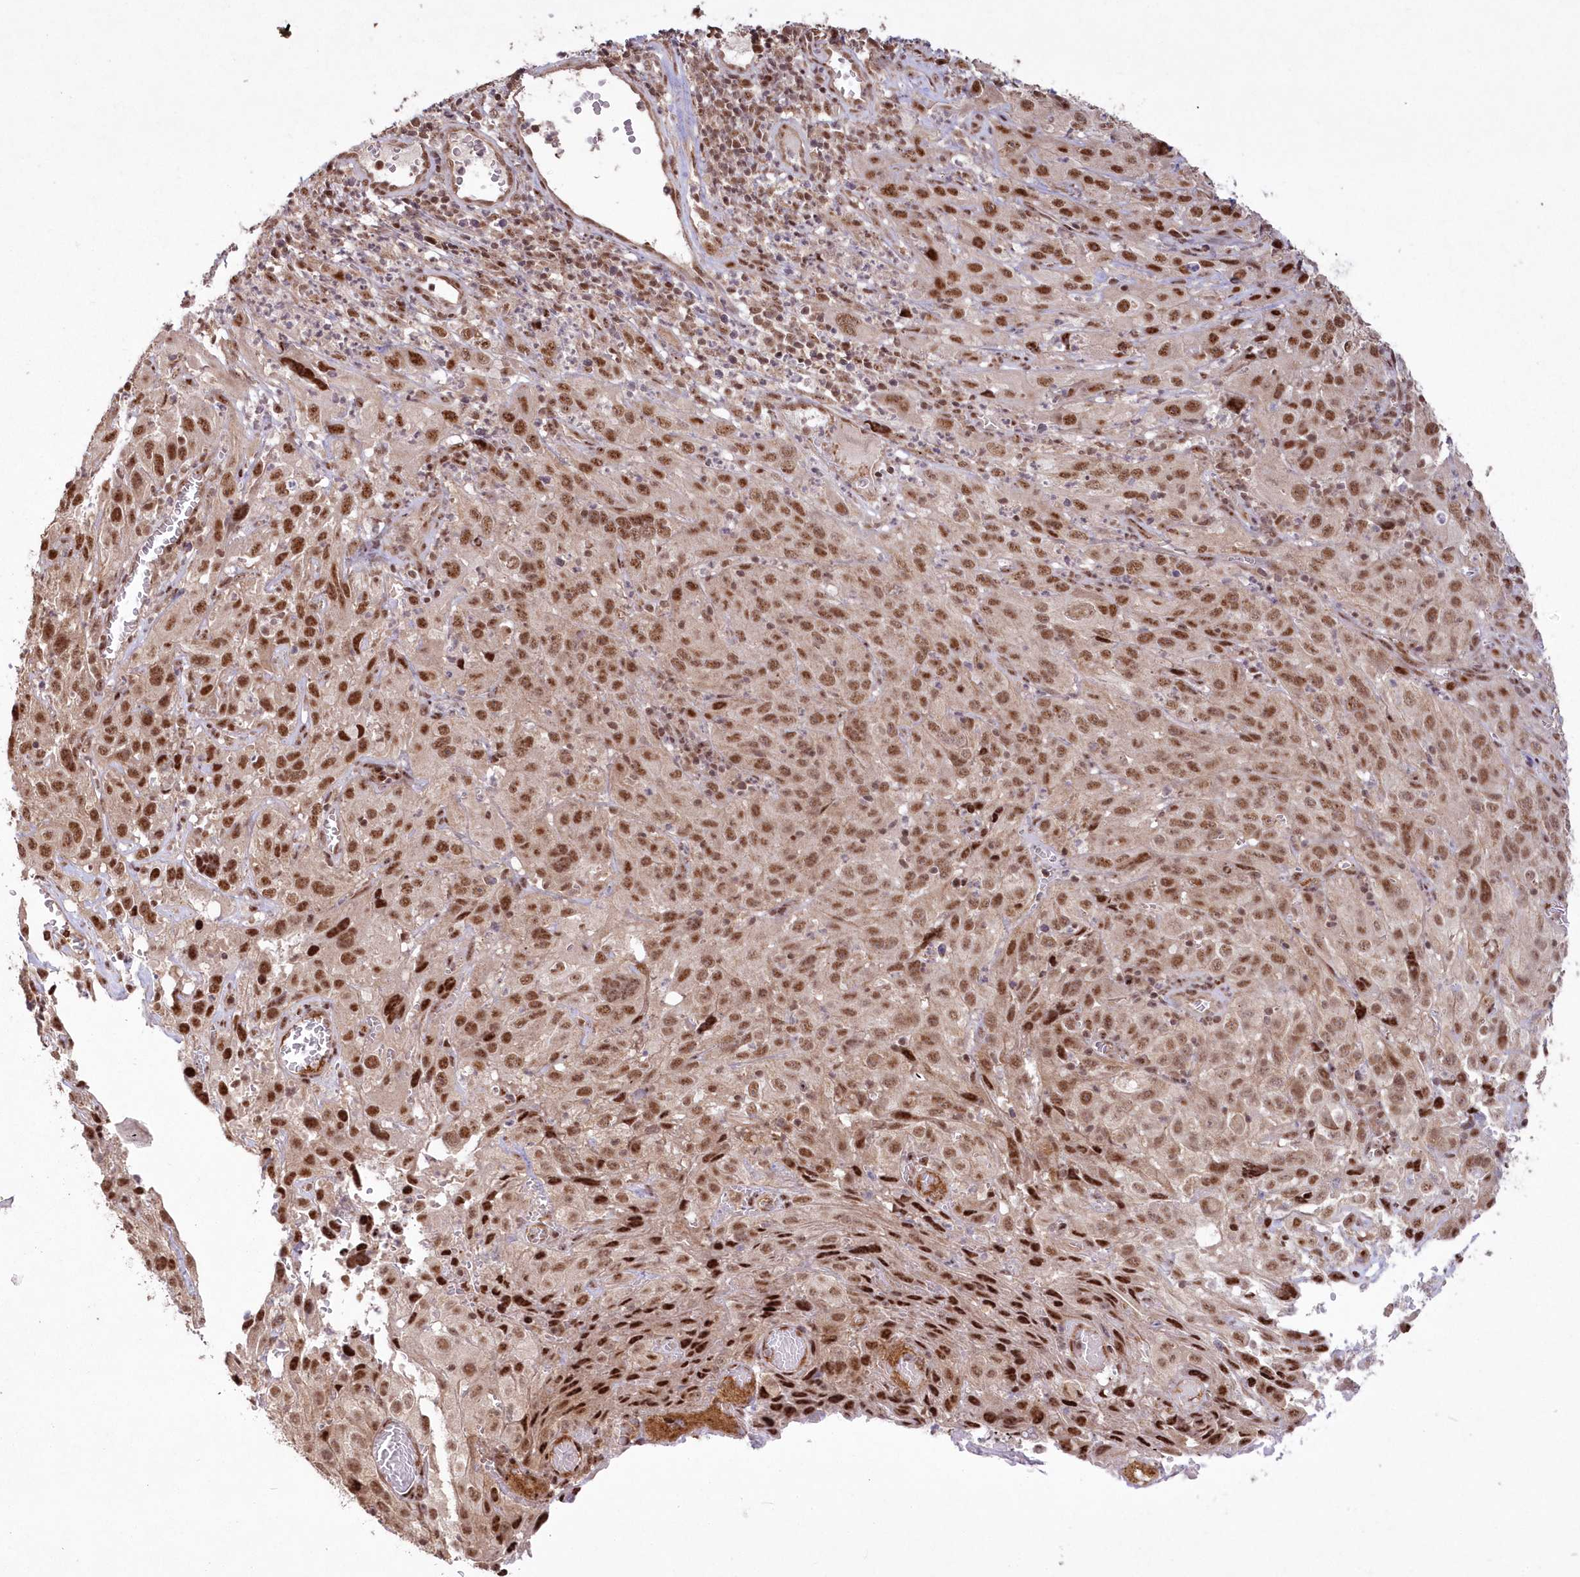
{"staining": {"intensity": "moderate", "quantity": ">75%", "location": "nuclear"}, "tissue": "cervical cancer", "cell_type": "Tumor cells", "image_type": "cancer", "snomed": [{"axis": "morphology", "description": "Squamous cell carcinoma, NOS"}, {"axis": "topography", "description": "Cervix"}], "caption": "A high-resolution histopathology image shows IHC staining of cervical cancer (squamous cell carcinoma), which demonstrates moderate nuclear expression in about >75% of tumor cells.", "gene": "WBP1L", "patient": {"sex": "female", "age": 32}}